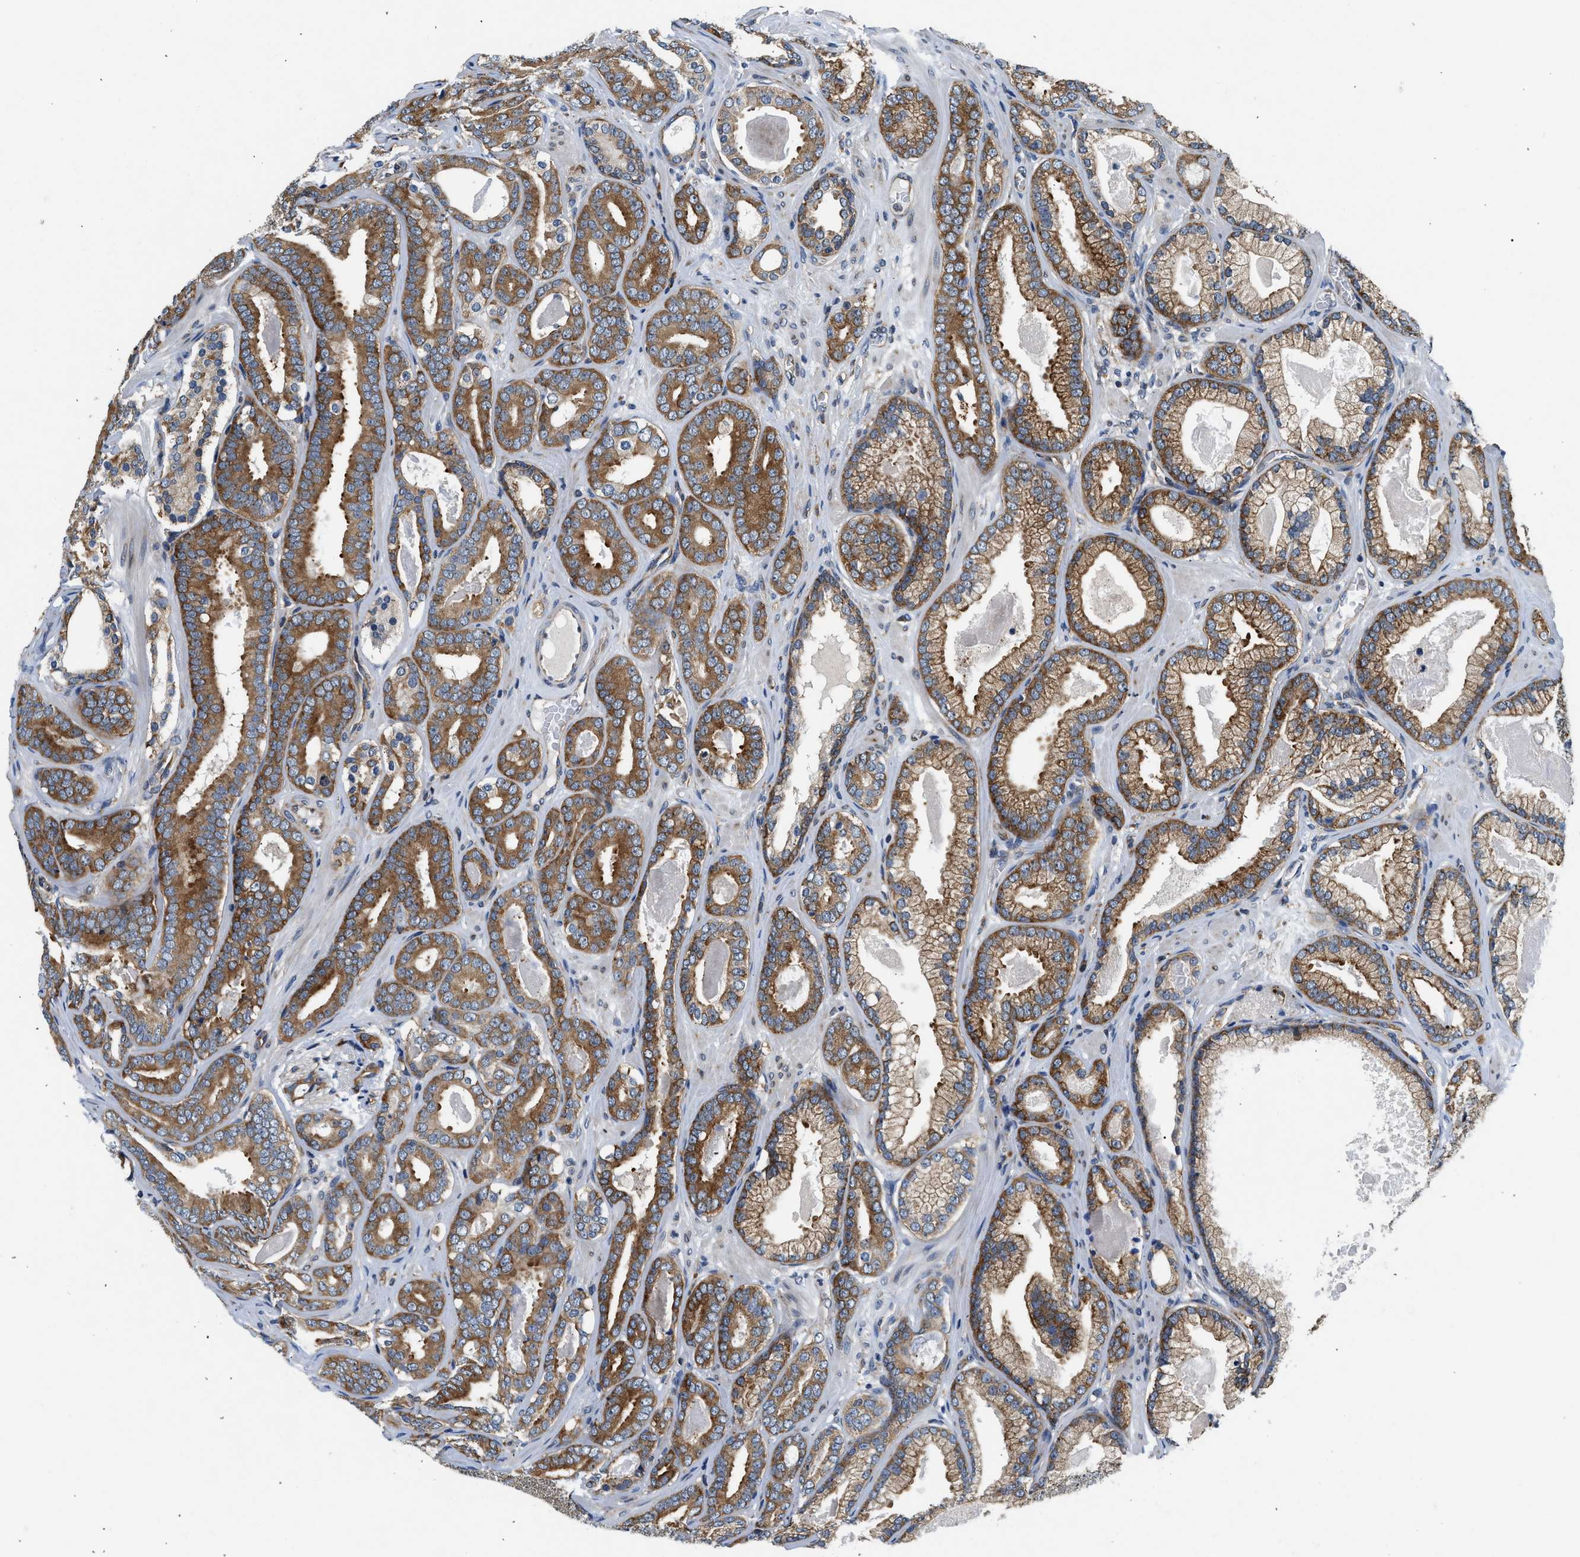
{"staining": {"intensity": "moderate", "quantity": ">75%", "location": "cytoplasmic/membranous"}, "tissue": "prostate cancer", "cell_type": "Tumor cells", "image_type": "cancer", "snomed": [{"axis": "morphology", "description": "Adenocarcinoma, High grade"}, {"axis": "topography", "description": "Prostate"}], "caption": "A micrograph showing moderate cytoplasmic/membranous staining in about >75% of tumor cells in prostate cancer (high-grade adenocarcinoma), as visualized by brown immunohistochemical staining.", "gene": "PA2G4", "patient": {"sex": "male", "age": 60}}